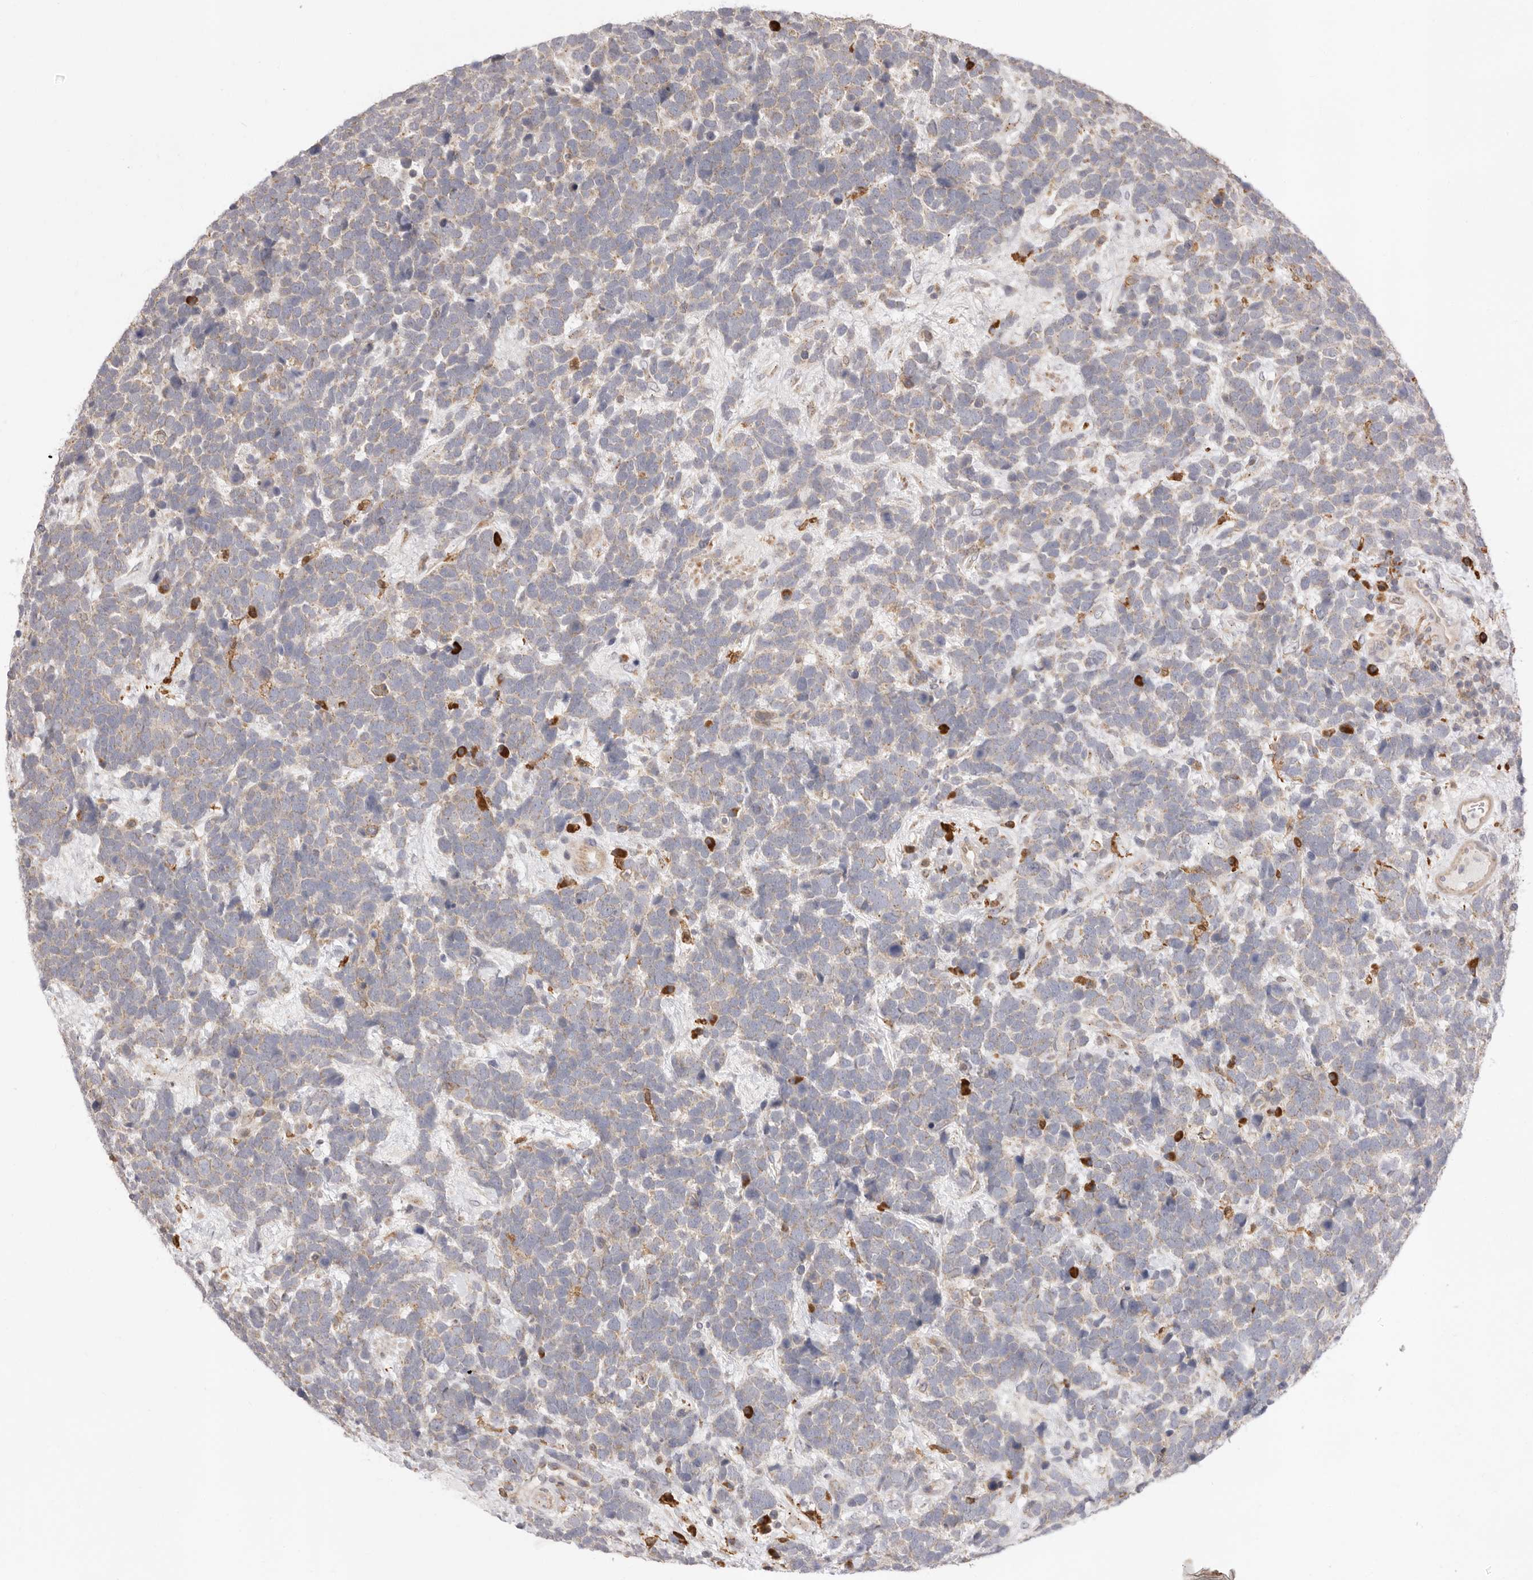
{"staining": {"intensity": "weak", "quantity": "<25%", "location": "cytoplasmic/membranous"}, "tissue": "urothelial cancer", "cell_type": "Tumor cells", "image_type": "cancer", "snomed": [{"axis": "morphology", "description": "Urothelial carcinoma, High grade"}, {"axis": "topography", "description": "Urinary bladder"}], "caption": "IHC photomicrograph of human urothelial cancer stained for a protein (brown), which demonstrates no staining in tumor cells.", "gene": "USH1C", "patient": {"sex": "female", "age": 82}}